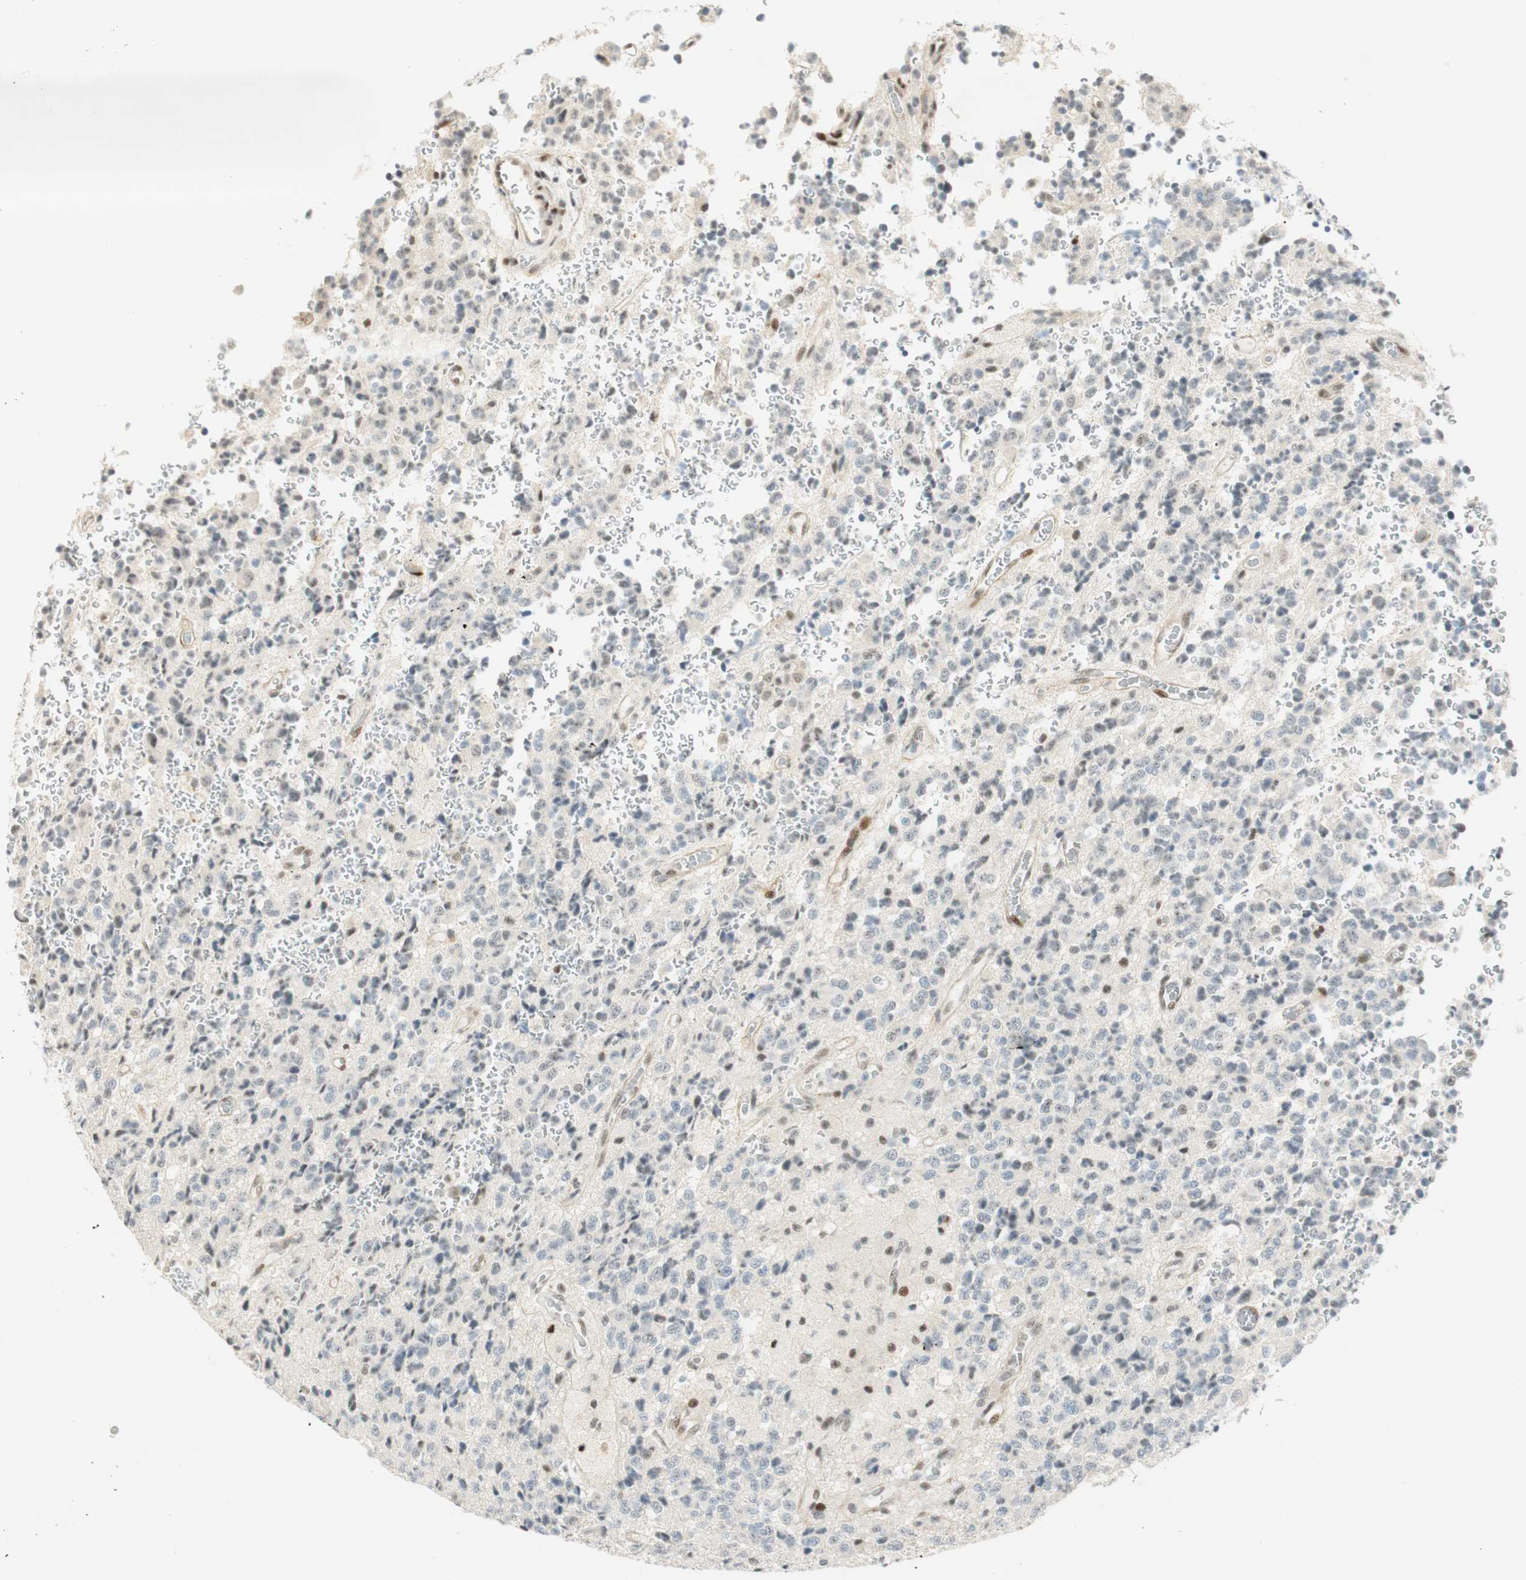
{"staining": {"intensity": "negative", "quantity": "none", "location": "none"}, "tissue": "glioma", "cell_type": "Tumor cells", "image_type": "cancer", "snomed": [{"axis": "morphology", "description": "Glioma, malignant, High grade"}, {"axis": "topography", "description": "pancreas cauda"}], "caption": "There is no significant staining in tumor cells of malignant glioma (high-grade). The staining is performed using DAB brown chromogen with nuclei counter-stained in using hematoxylin.", "gene": "MSX2", "patient": {"sex": "male", "age": 60}}